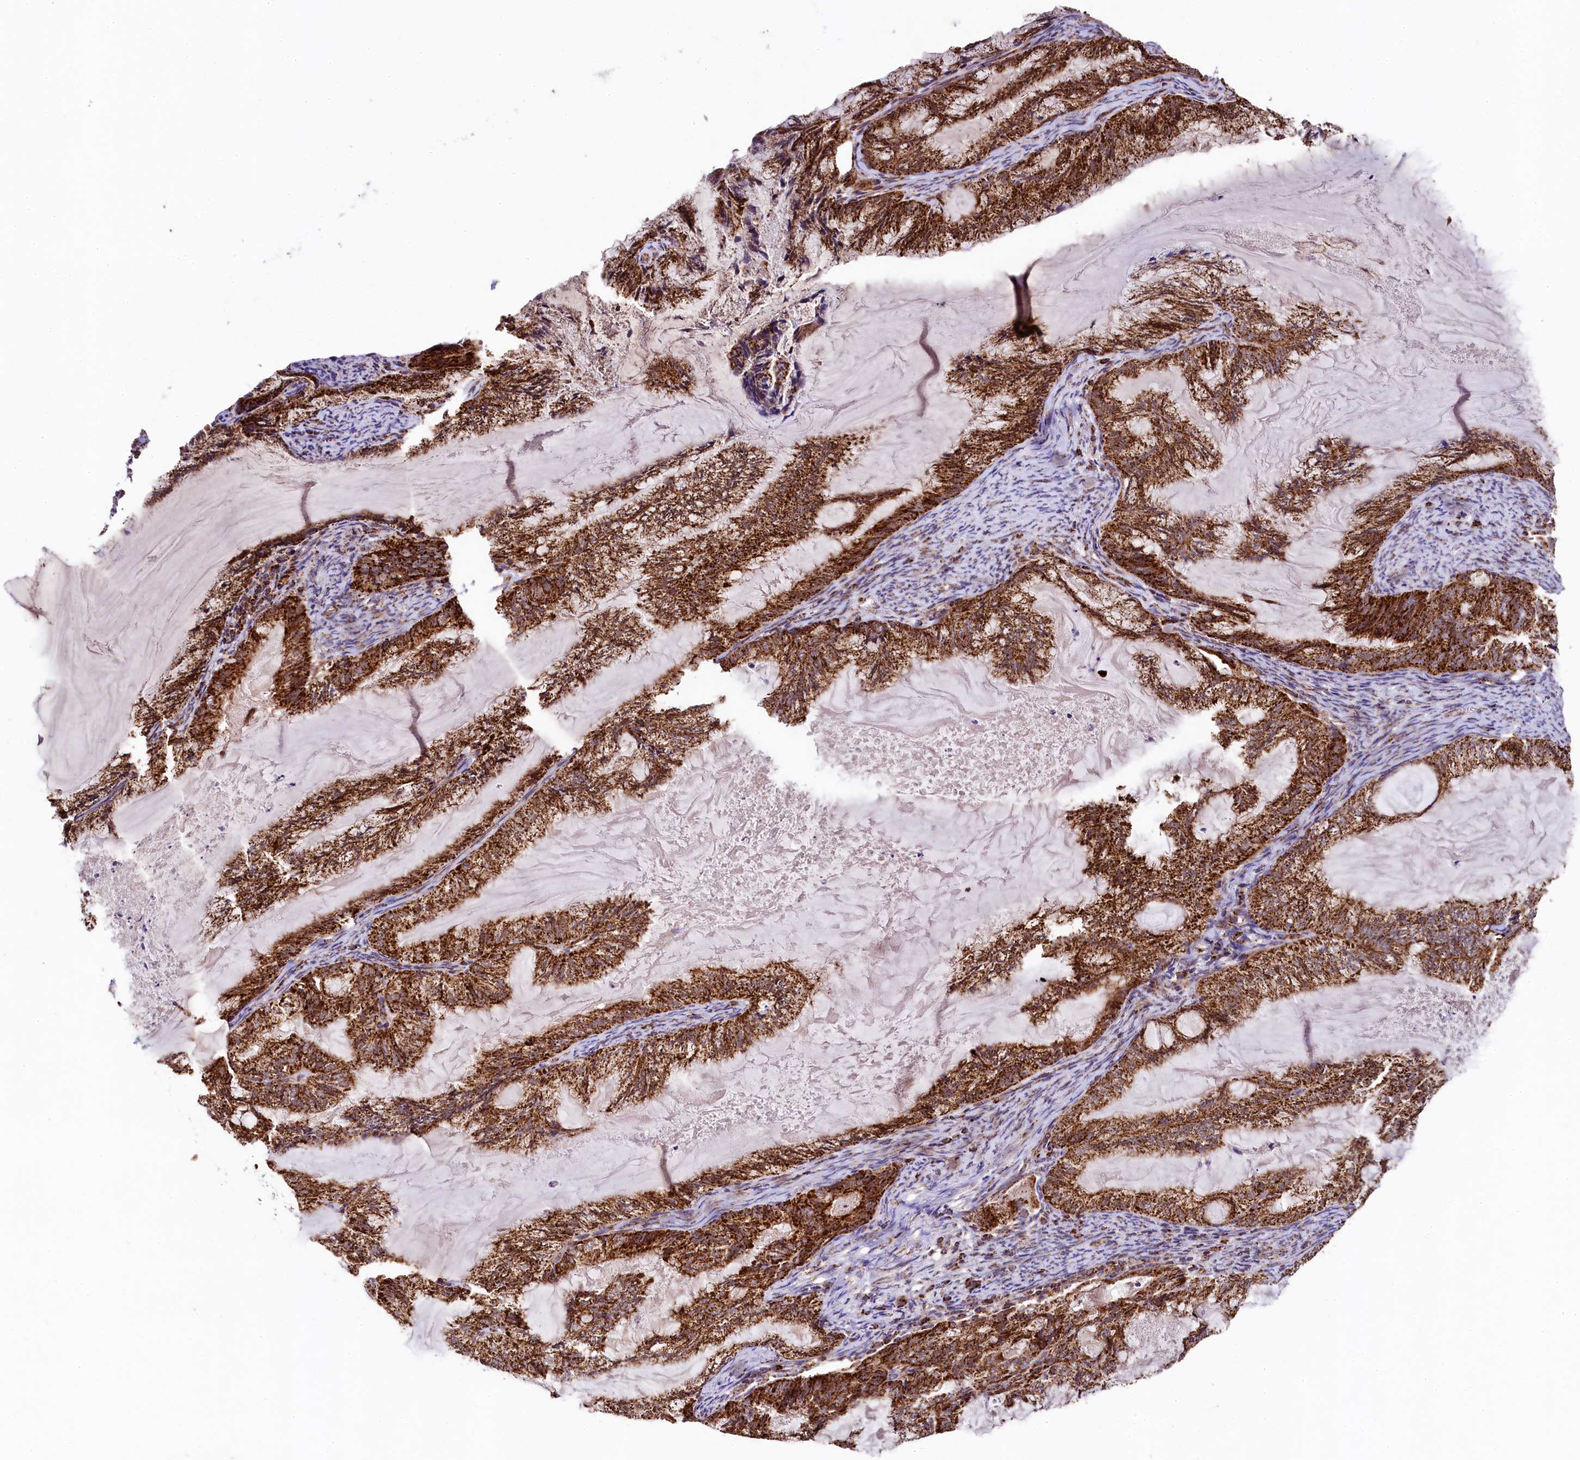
{"staining": {"intensity": "strong", "quantity": ">75%", "location": "cytoplasmic/membranous"}, "tissue": "endometrial cancer", "cell_type": "Tumor cells", "image_type": "cancer", "snomed": [{"axis": "morphology", "description": "Adenocarcinoma, NOS"}, {"axis": "topography", "description": "Endometrium"}], "caption": "Endometrial cancer stained with a brown dye exhibits strong cytoplasmic/membranous positive expression in about >75% of tumor cells.", "gene": "CLYBL", "patient": {"sex": "female", "age": 86}}